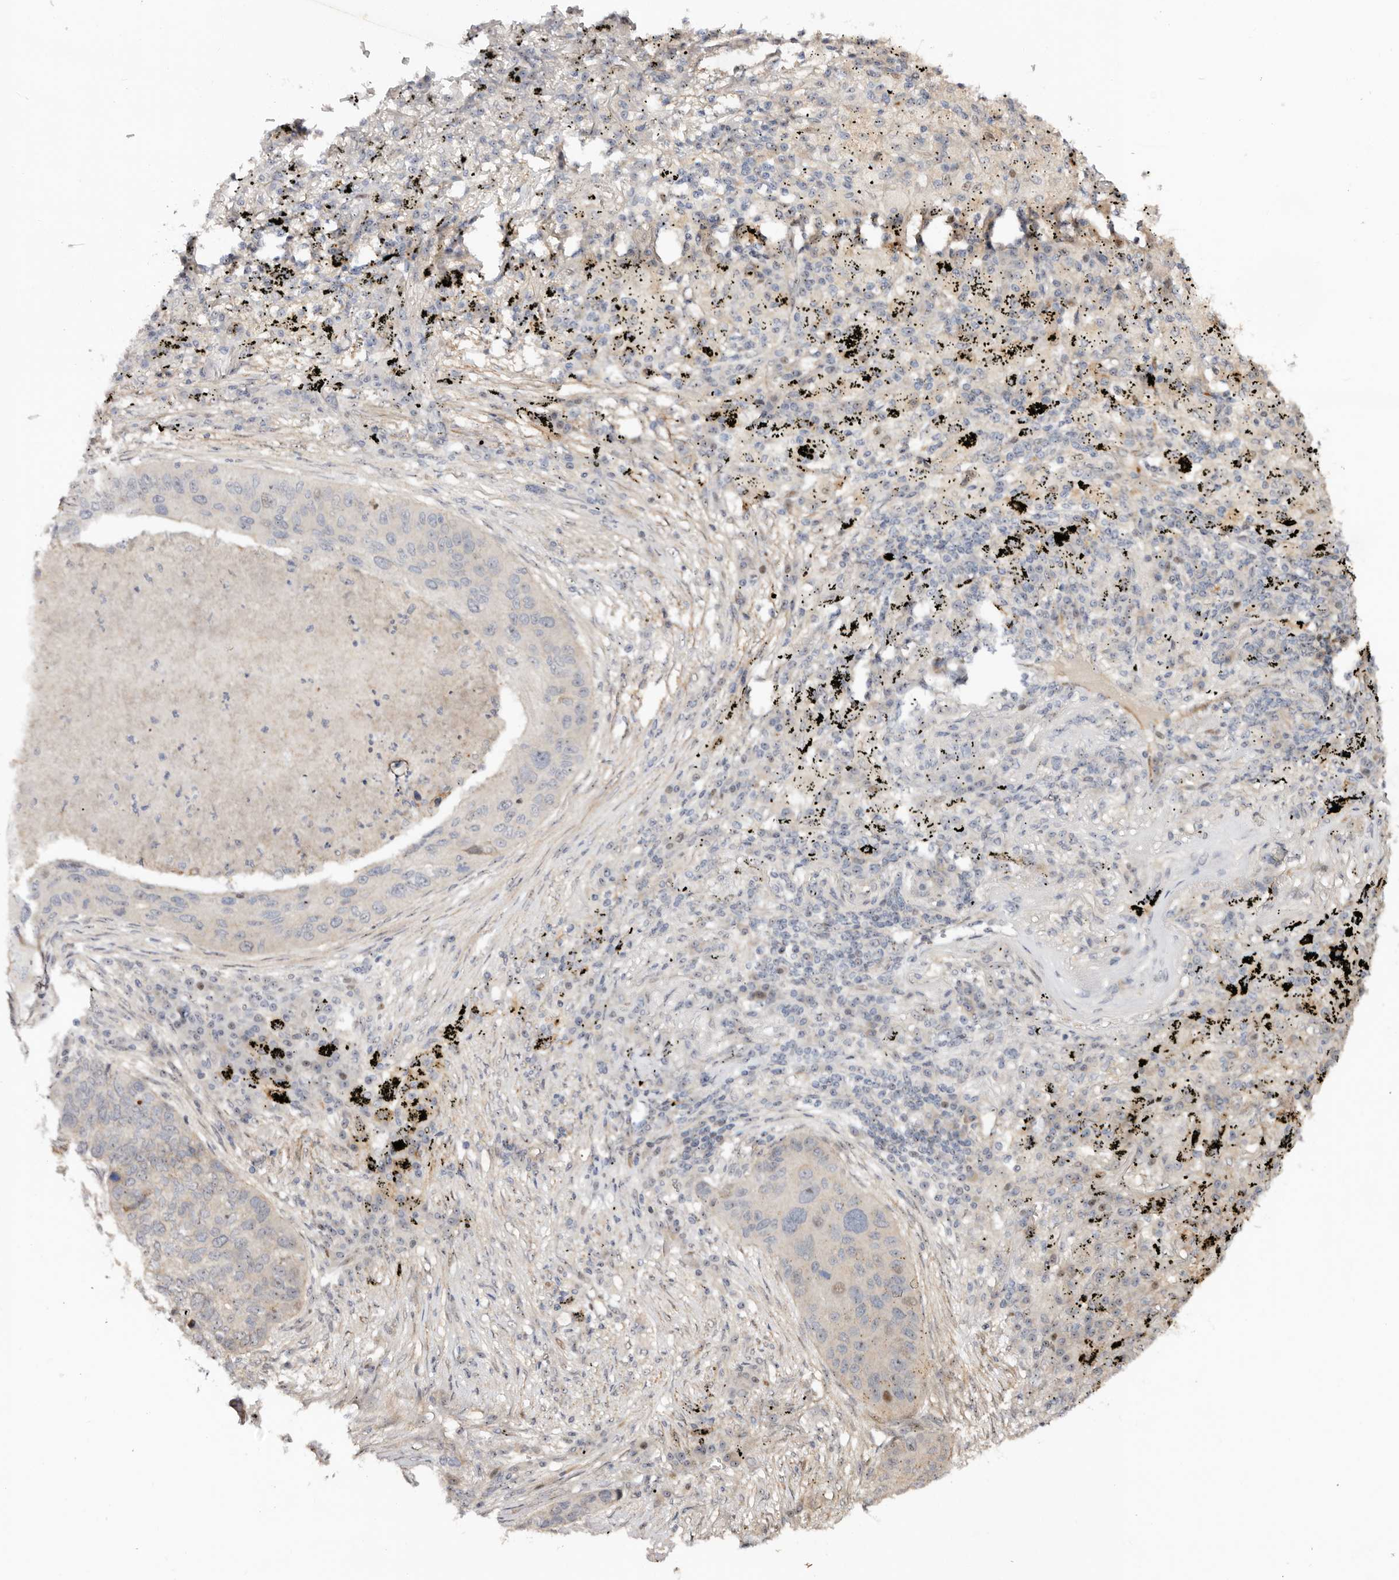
{"staining": {"intensity": "moderate", "quantity": "<25%", "location": "cytoplasmic/membranous"}, "tissue": "lung cancer", "cell_type": "Tumor cells", "image_type": "cancer", "snomed": [{"axis": "morphology", "description": "Squamous cell carcinoma, NOS"}, {"axis": "topography", "description": "Lung"}], "caption": "This histopathology image displays immunohistochemistry (IHC) staining of human squamous cell carcinoma (lung), with low moderate cytoplasmic/membranous expression in approximately <25% of tumor cells.", "gene": "ODF2L", "patient": {"sex": "female", "age": 63}}